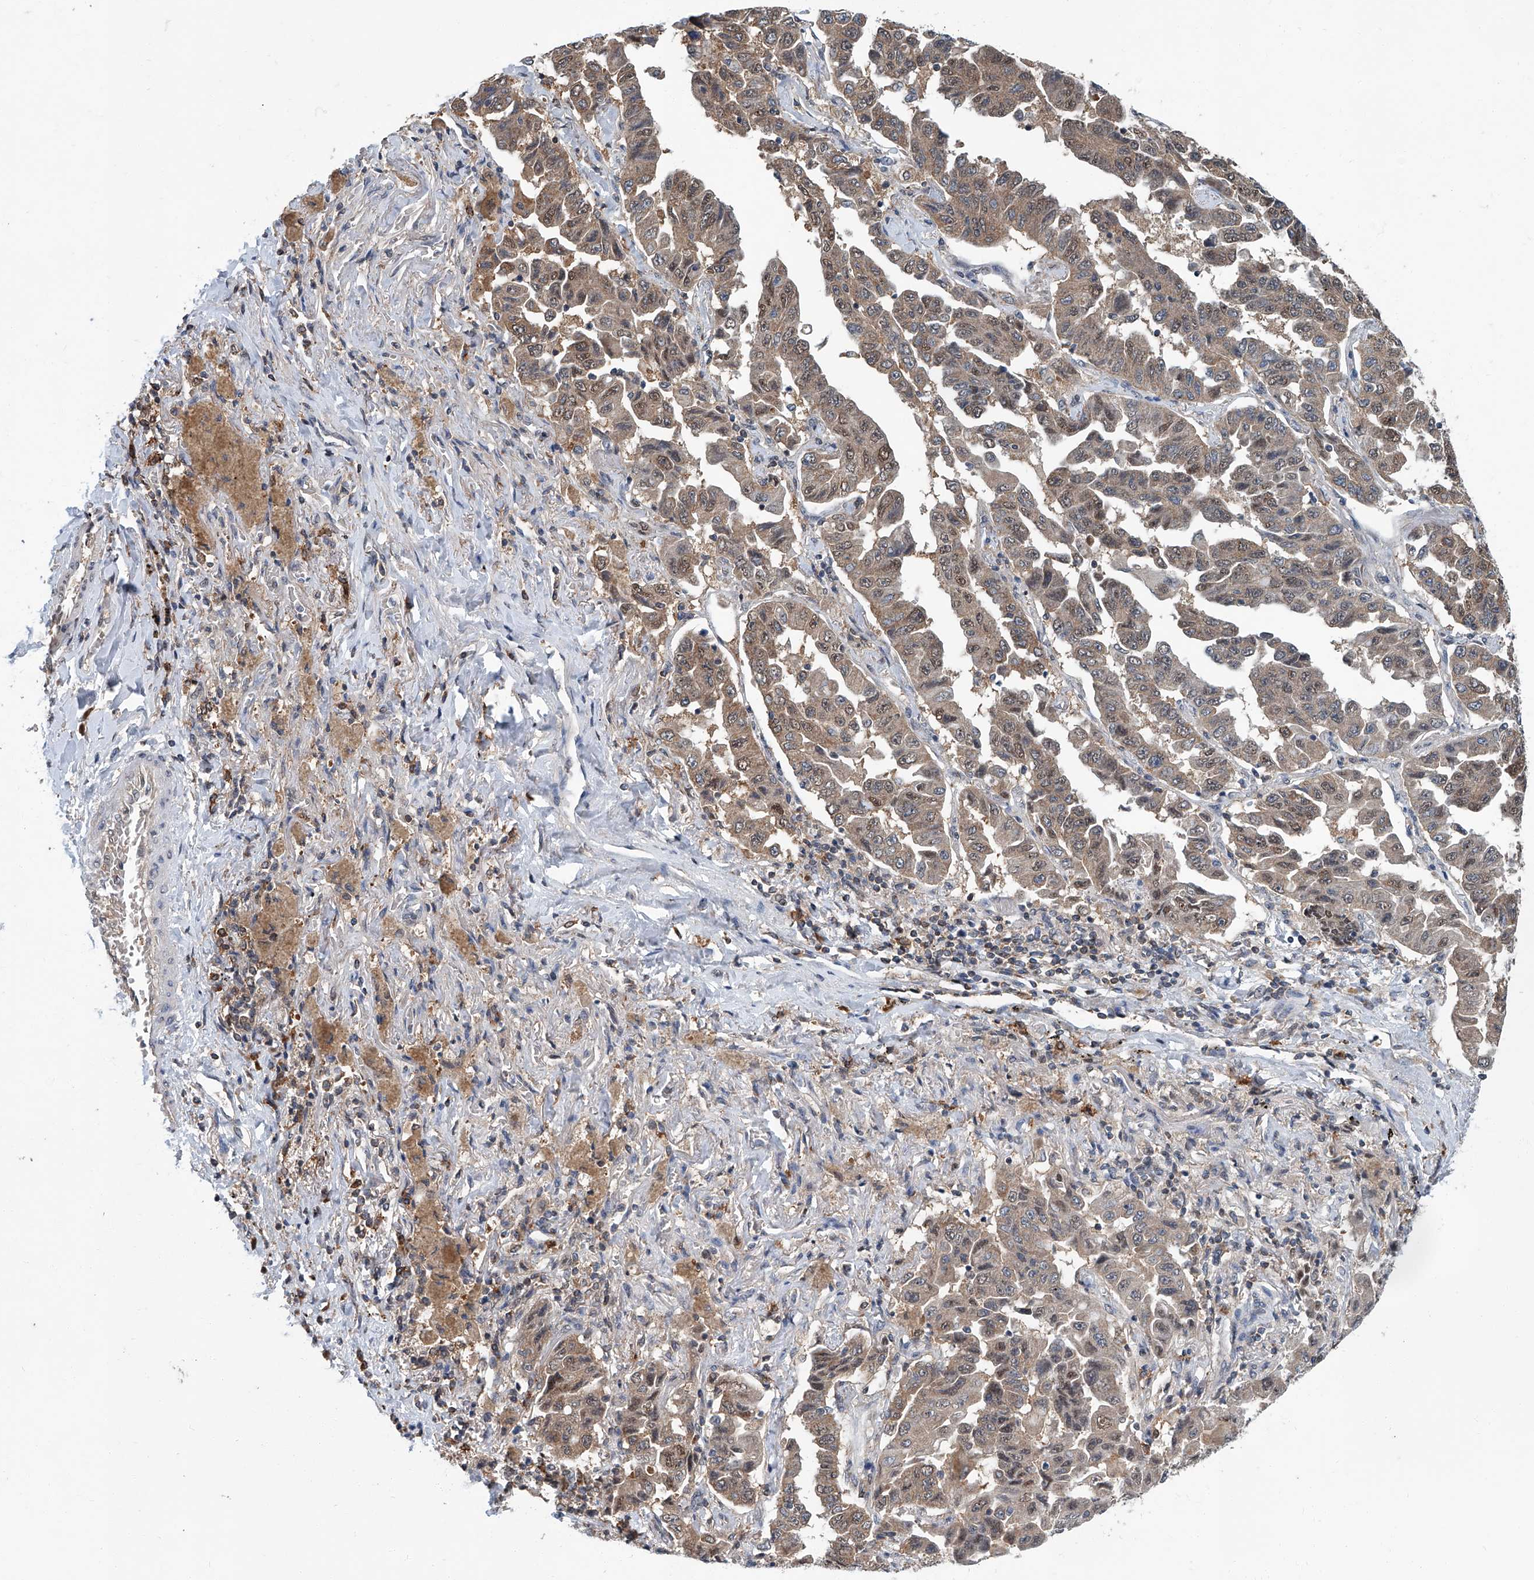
{"staining": {"intensity": "weak", "quantity": ">75%", "location": "cytoplasmic/membranous,nuclear"}, "tissue": "lung cancer", "cell_type": "Tumor cells", "image_type": "cancer", "snomed": [{"axis": "morphology", "description": "Adenocarcinoma, NOS"}, {"axis": "topography", "description": "Lung"}], "caption": "Approximately >75% of tumor cells in lung cancer show weak cytoplasmic/membranous and nuclear protein positivity as visualized by brown immunohistochemical staining.", "gene": "CLK1", "patient": {"sex": "female", "age": 51}}